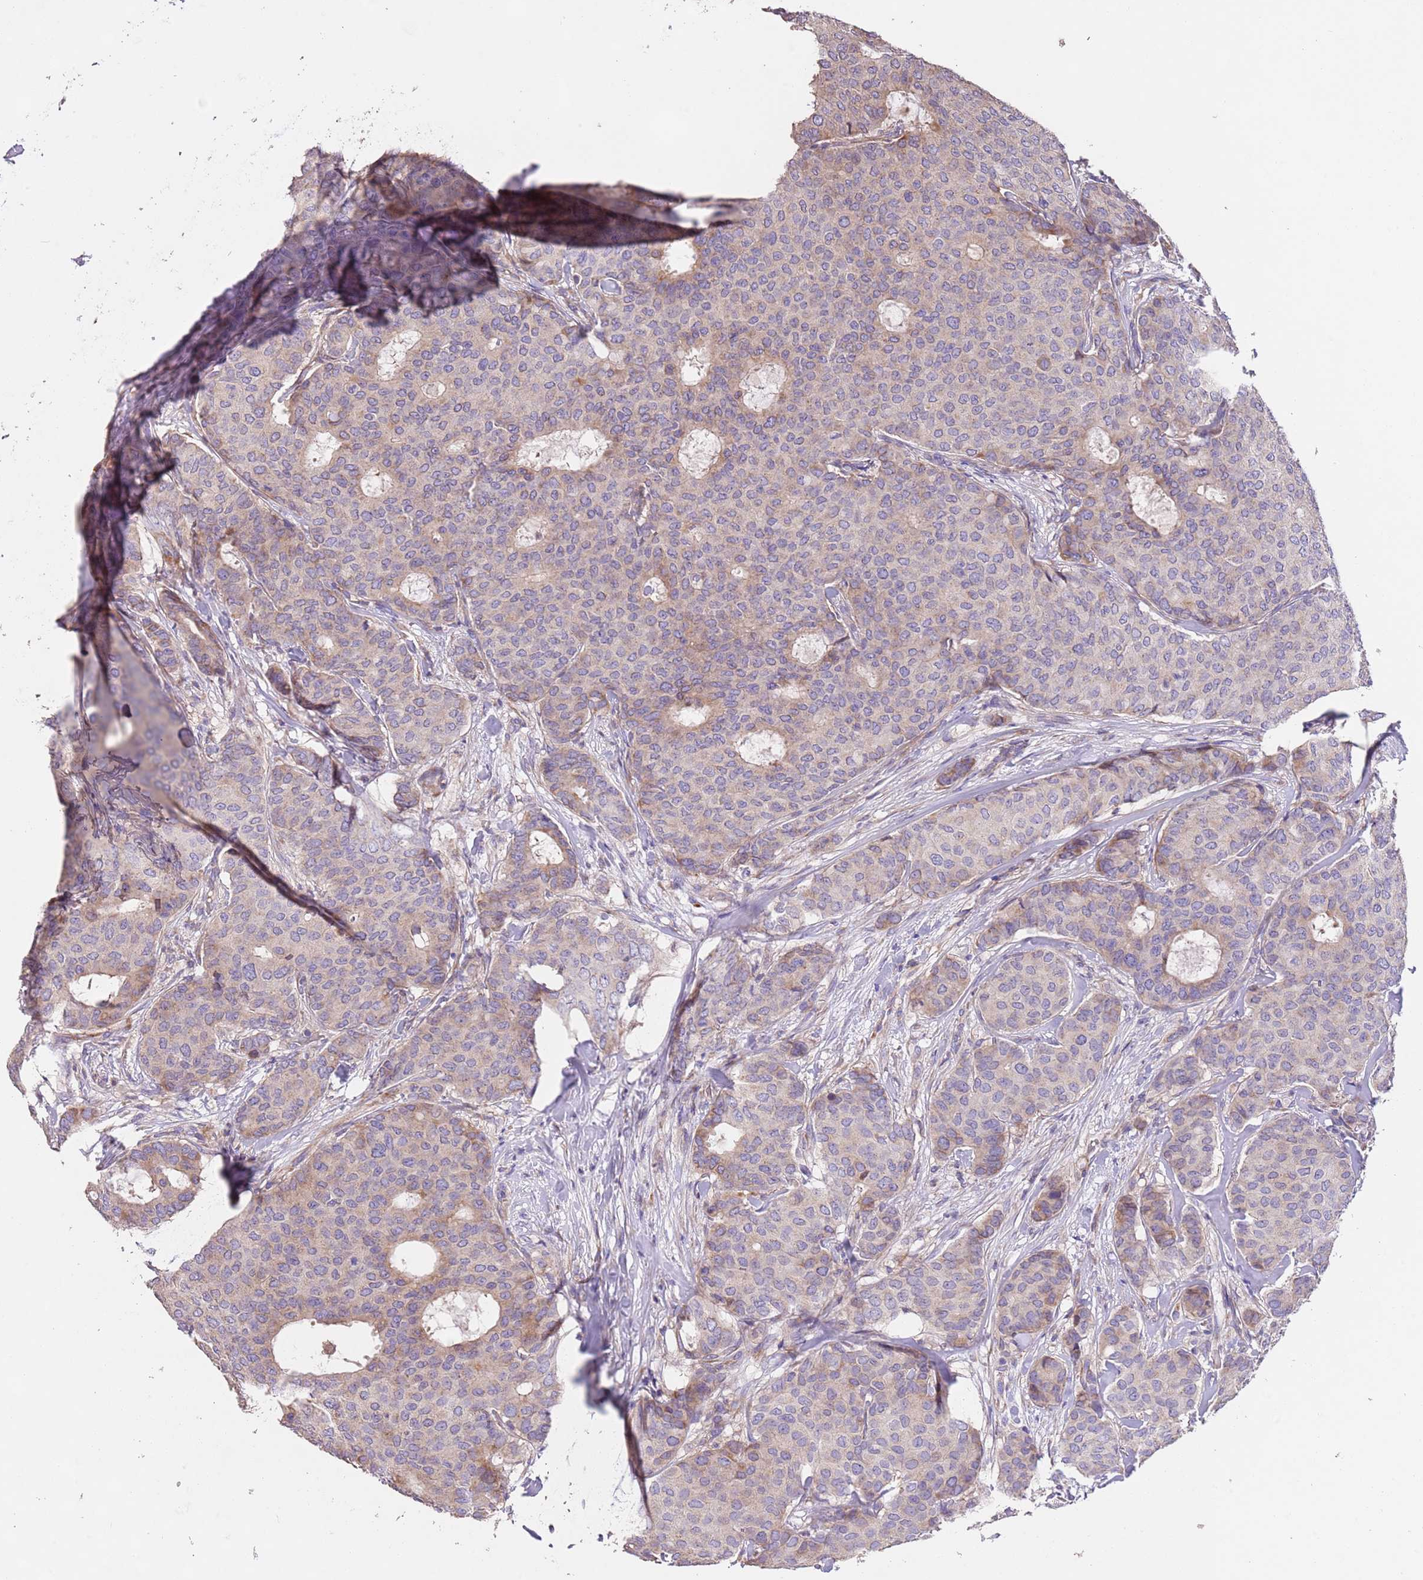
{"staining": {"intensity": "weak", "quantity": "25%-75%", "location": "cytoplasmic/membranous"}, "tissue": "breast cancer", "cell_type": "Tumor cells", "image_type": "cancer", "snomed": [{"axis": "morphology", "description": "Duct carcinoma"}, {"axis": "topography", "description": "Breast"}], "caption": "An immunohistochemistry (IHC) photomicrograph of neoplastic tissue is shown. Protein staining in brown highlights weak cytoplasmic/membranous positivity in infiltrating ductal carcinoma (breast) within tumor cells.", "gene": "PIGA", "patient": {"sex": "female", "age": 75}}